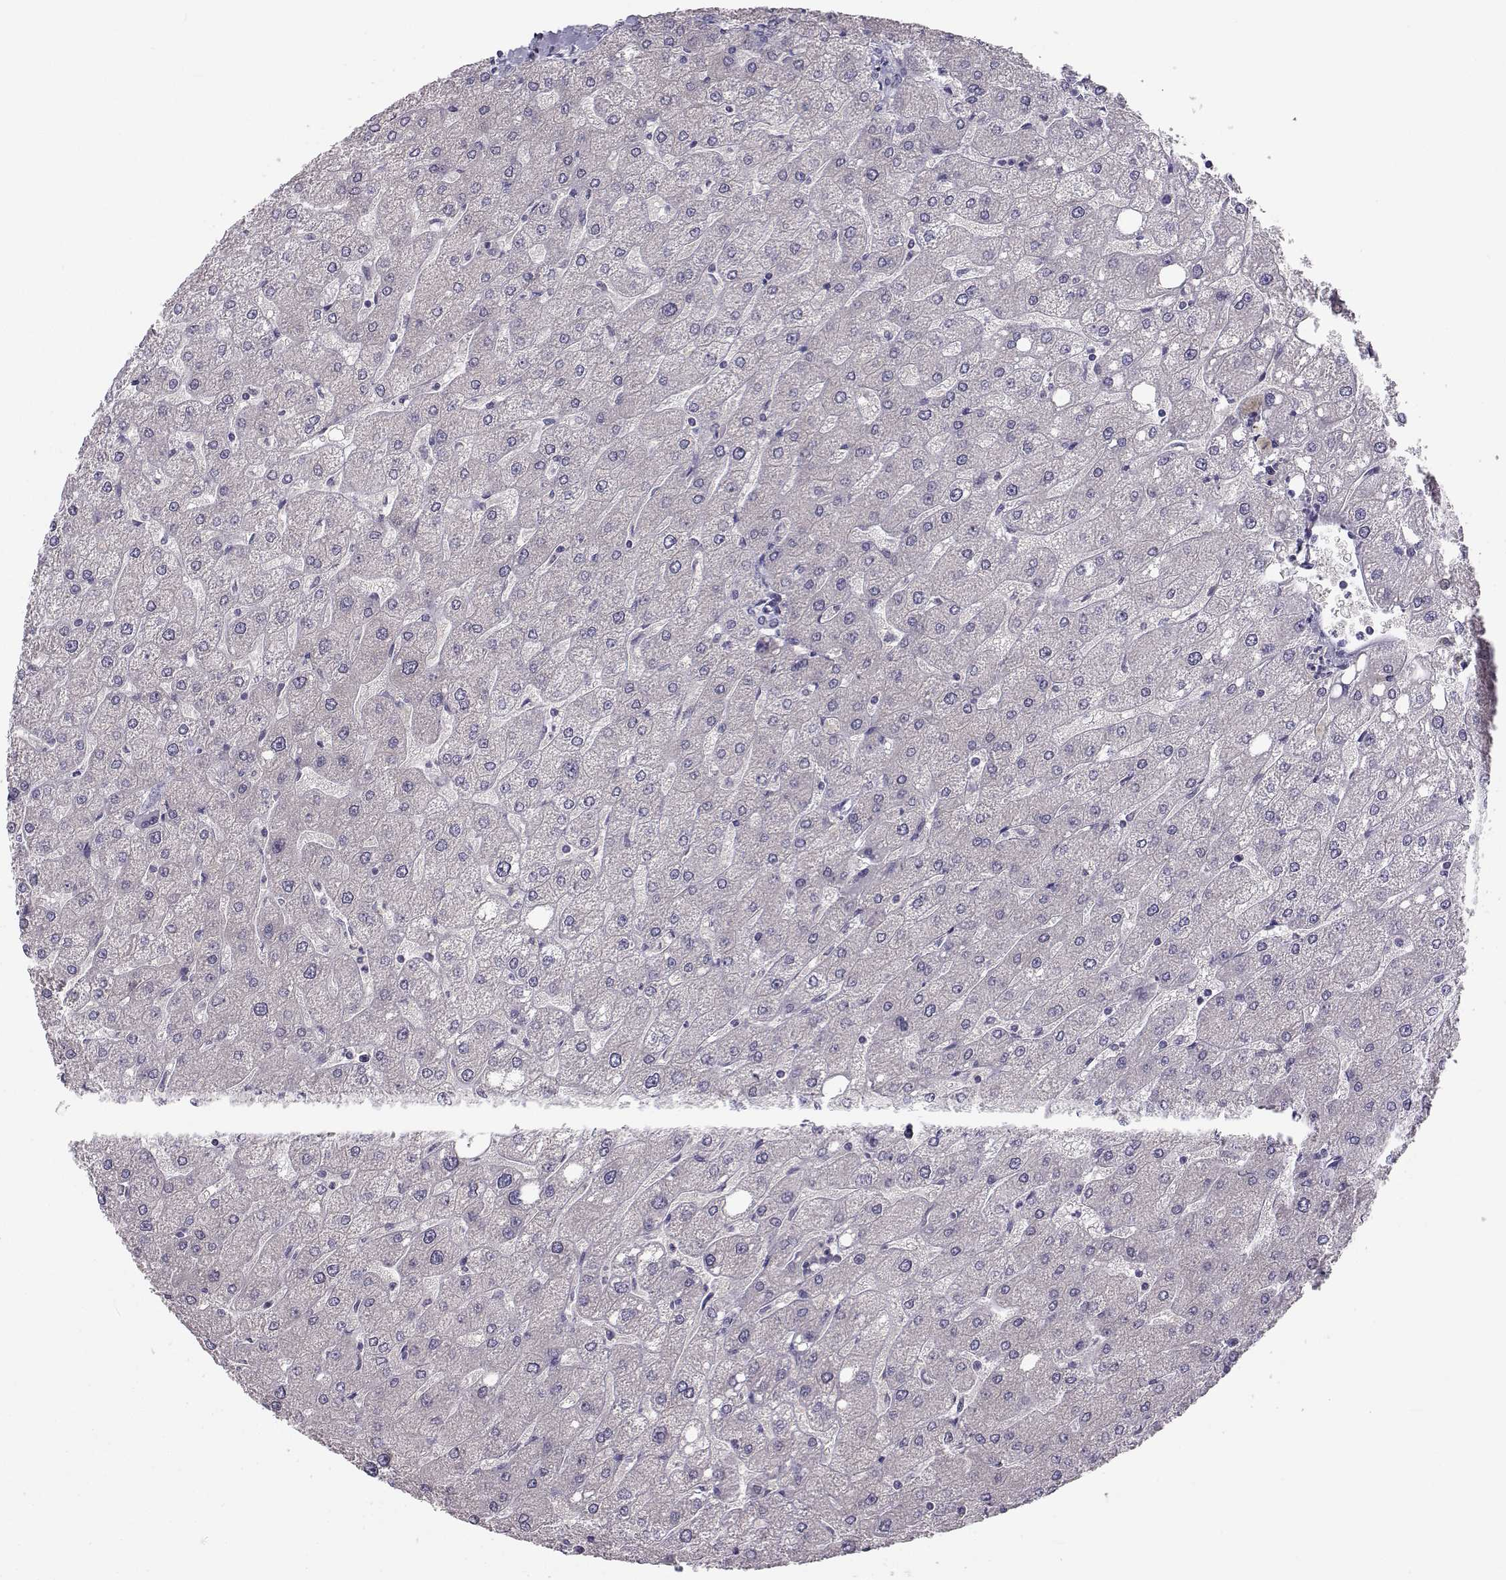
{"staining": {"intensity": "negative", "quantity": "none", "location": "none"}, "tissue": "liver", "cell_type": "Cholangiocytes", "image_type": "normal", "snomed": [{"axis": "morphology", "description": "Normal tissue, NOS"}, {"axis": "topography", "description": "Liver"}], "caption": "The immunohistochemistry photomicrograph has no significant expression in cholangiocytes of liver.", "gene": "MROH7", "patient": {"sex": "male", "age": 67}}